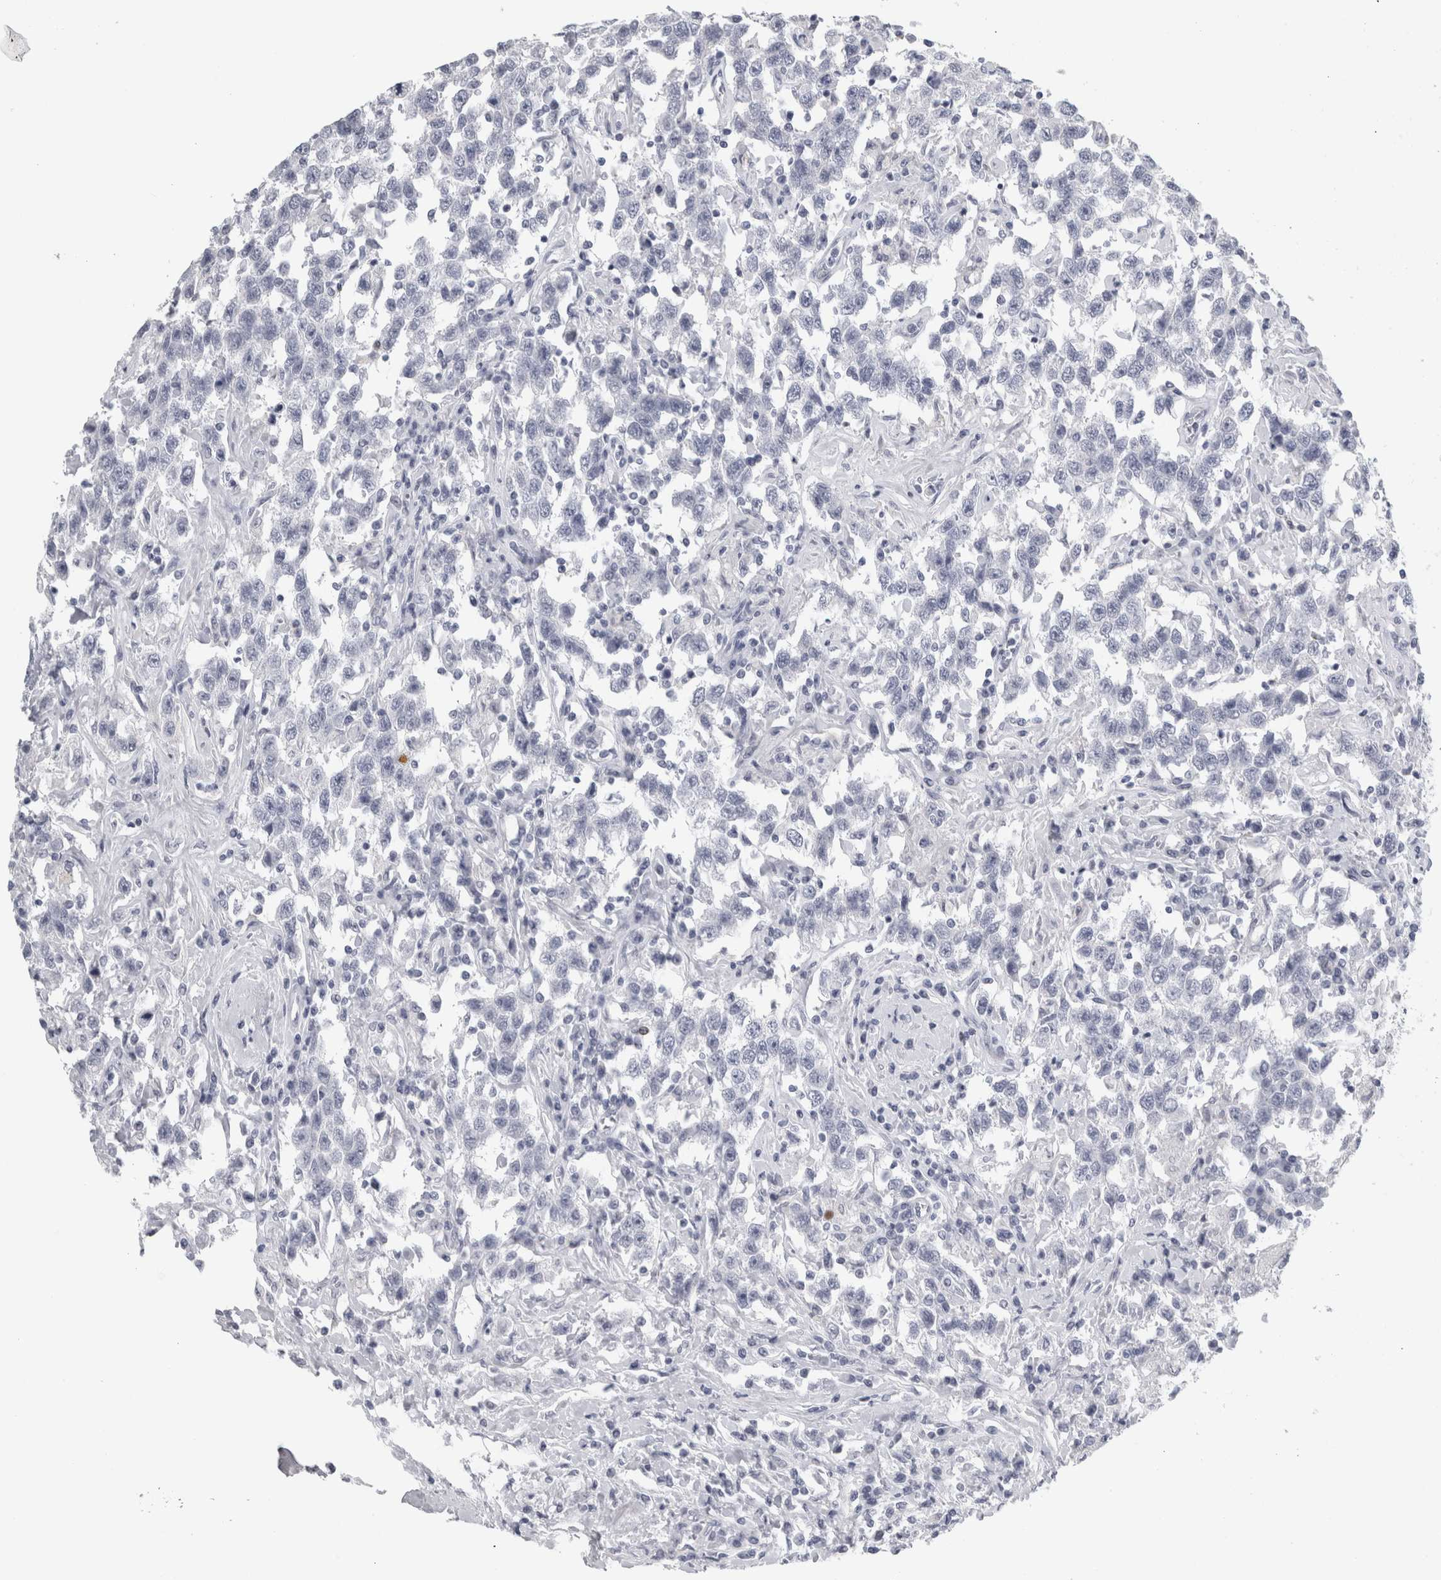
{"staining": {"intensity": "negative", "quantity": "none", "location": "none"}, "tissue": "testis cancer", "cell_type": "Tumor cells", "image_type": "cancer", "snomed": [{"axis": "morphology", "description": "Seminoma, NOS"}, {"axis": "topography", "description": "Testis"}], "caption": "Immunohistochemistry of human seminoma (testis) exhibits no expression in tumor cells. The staining is performed using DAB (3,3'-diaminobenzidine) brown chromogen with nuclei counter-stained in using hematoxylin.", "gene": "CPE", "patient": {"sex": "male", "age": 41}}